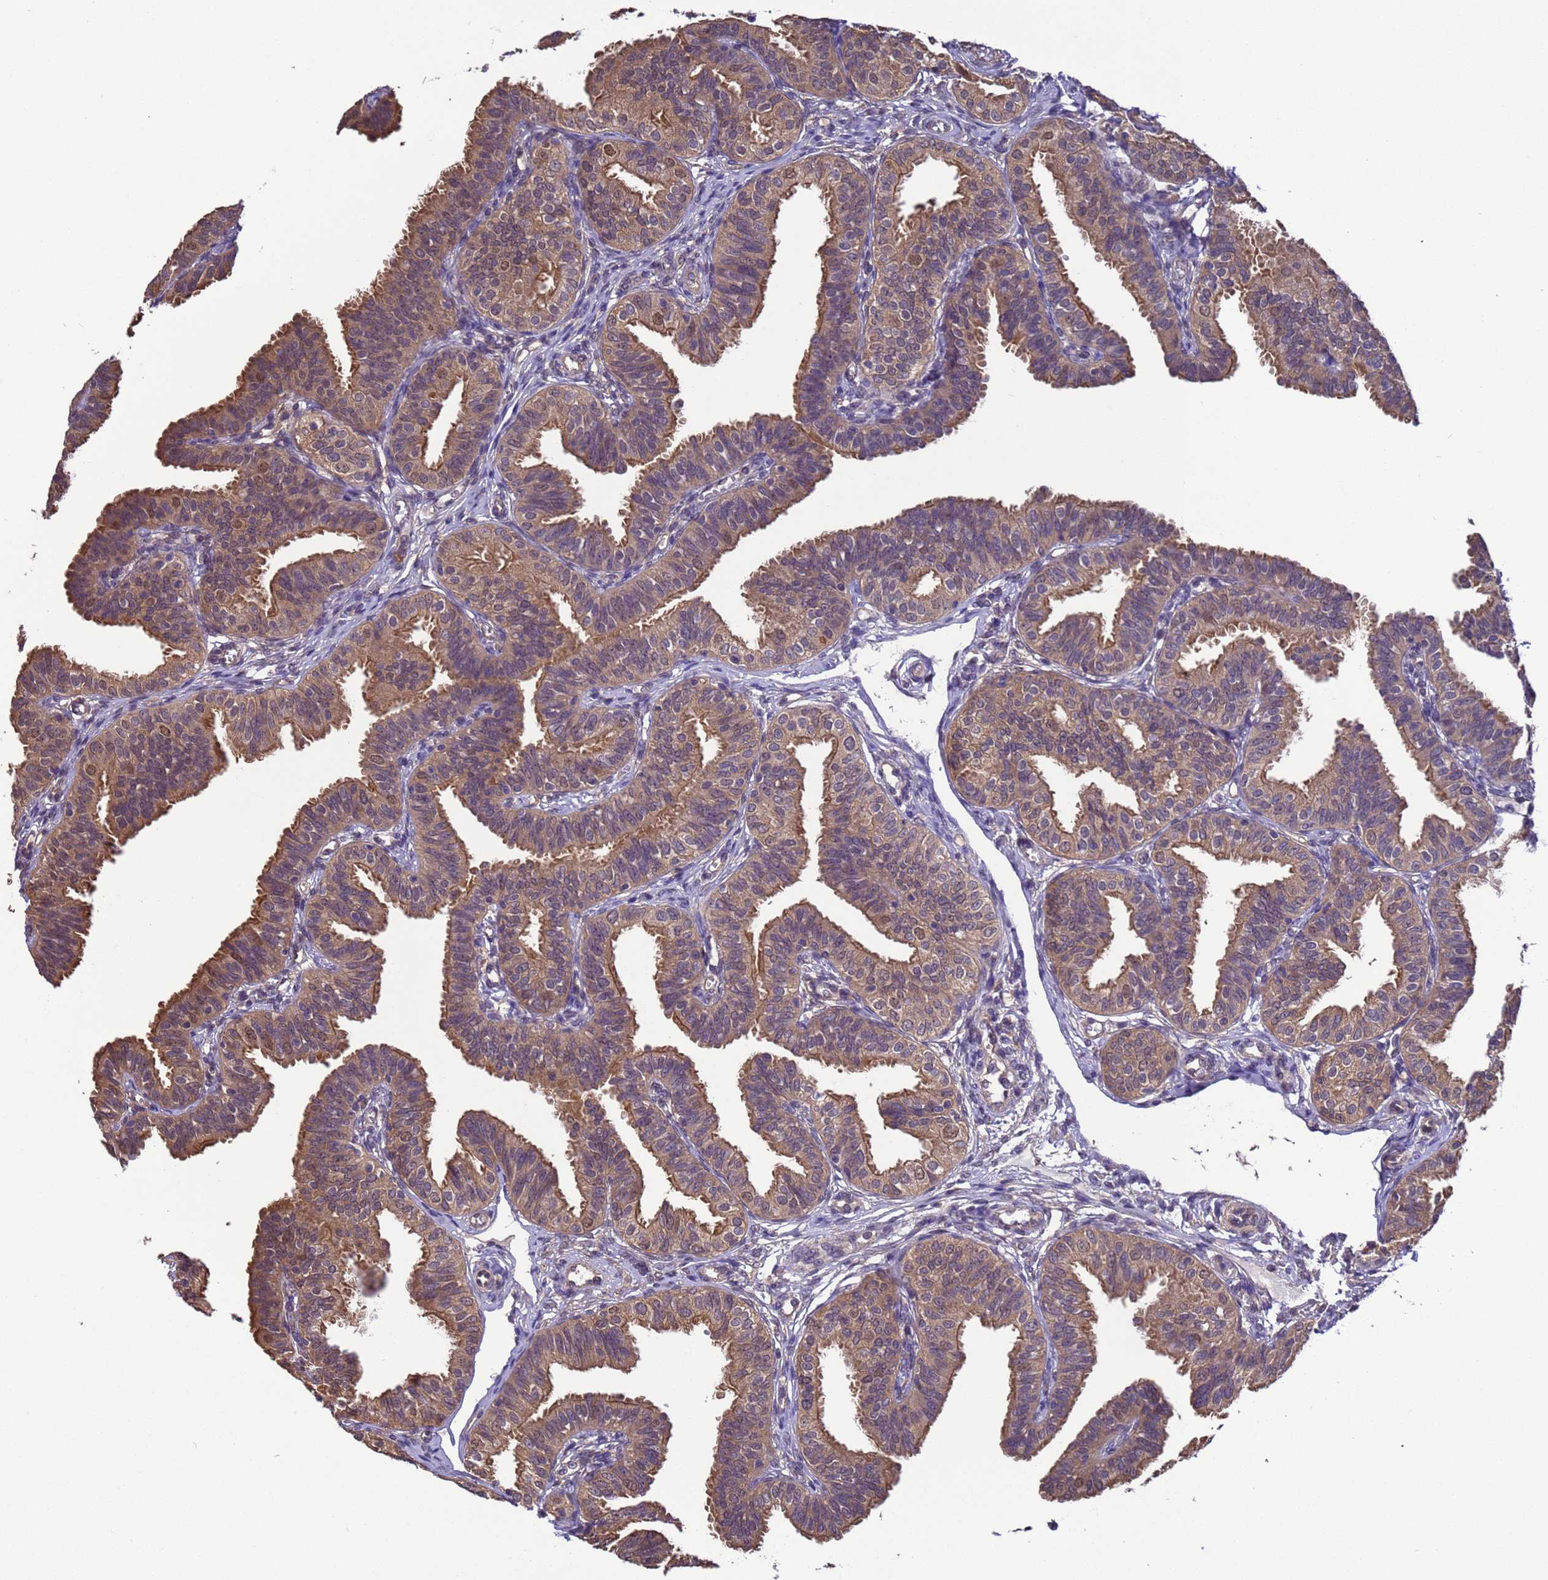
{"staining": {"intensity": "moderate", "quantity": ">75%", "location": "cytoplasmic/membranous"}, "tissue": "fallopian tube", "cell_type": "Glandular cells", "image_type": "normal", "snomed": [{"axis": "morphology", "description": "Normal tissue, NOS"}, {"axis": "topography", "description": "Fallopian tube"}], "caption": "A brown stain shows moderate cytoplasmic/membranous expression of a protein in glandular cells of benign human fallopian tube. (brown staining indicates protein expression, while blue staining denotes nuclei).", "gene": "ZFP69B", "patient": {"sex": "female", "age": 35}}